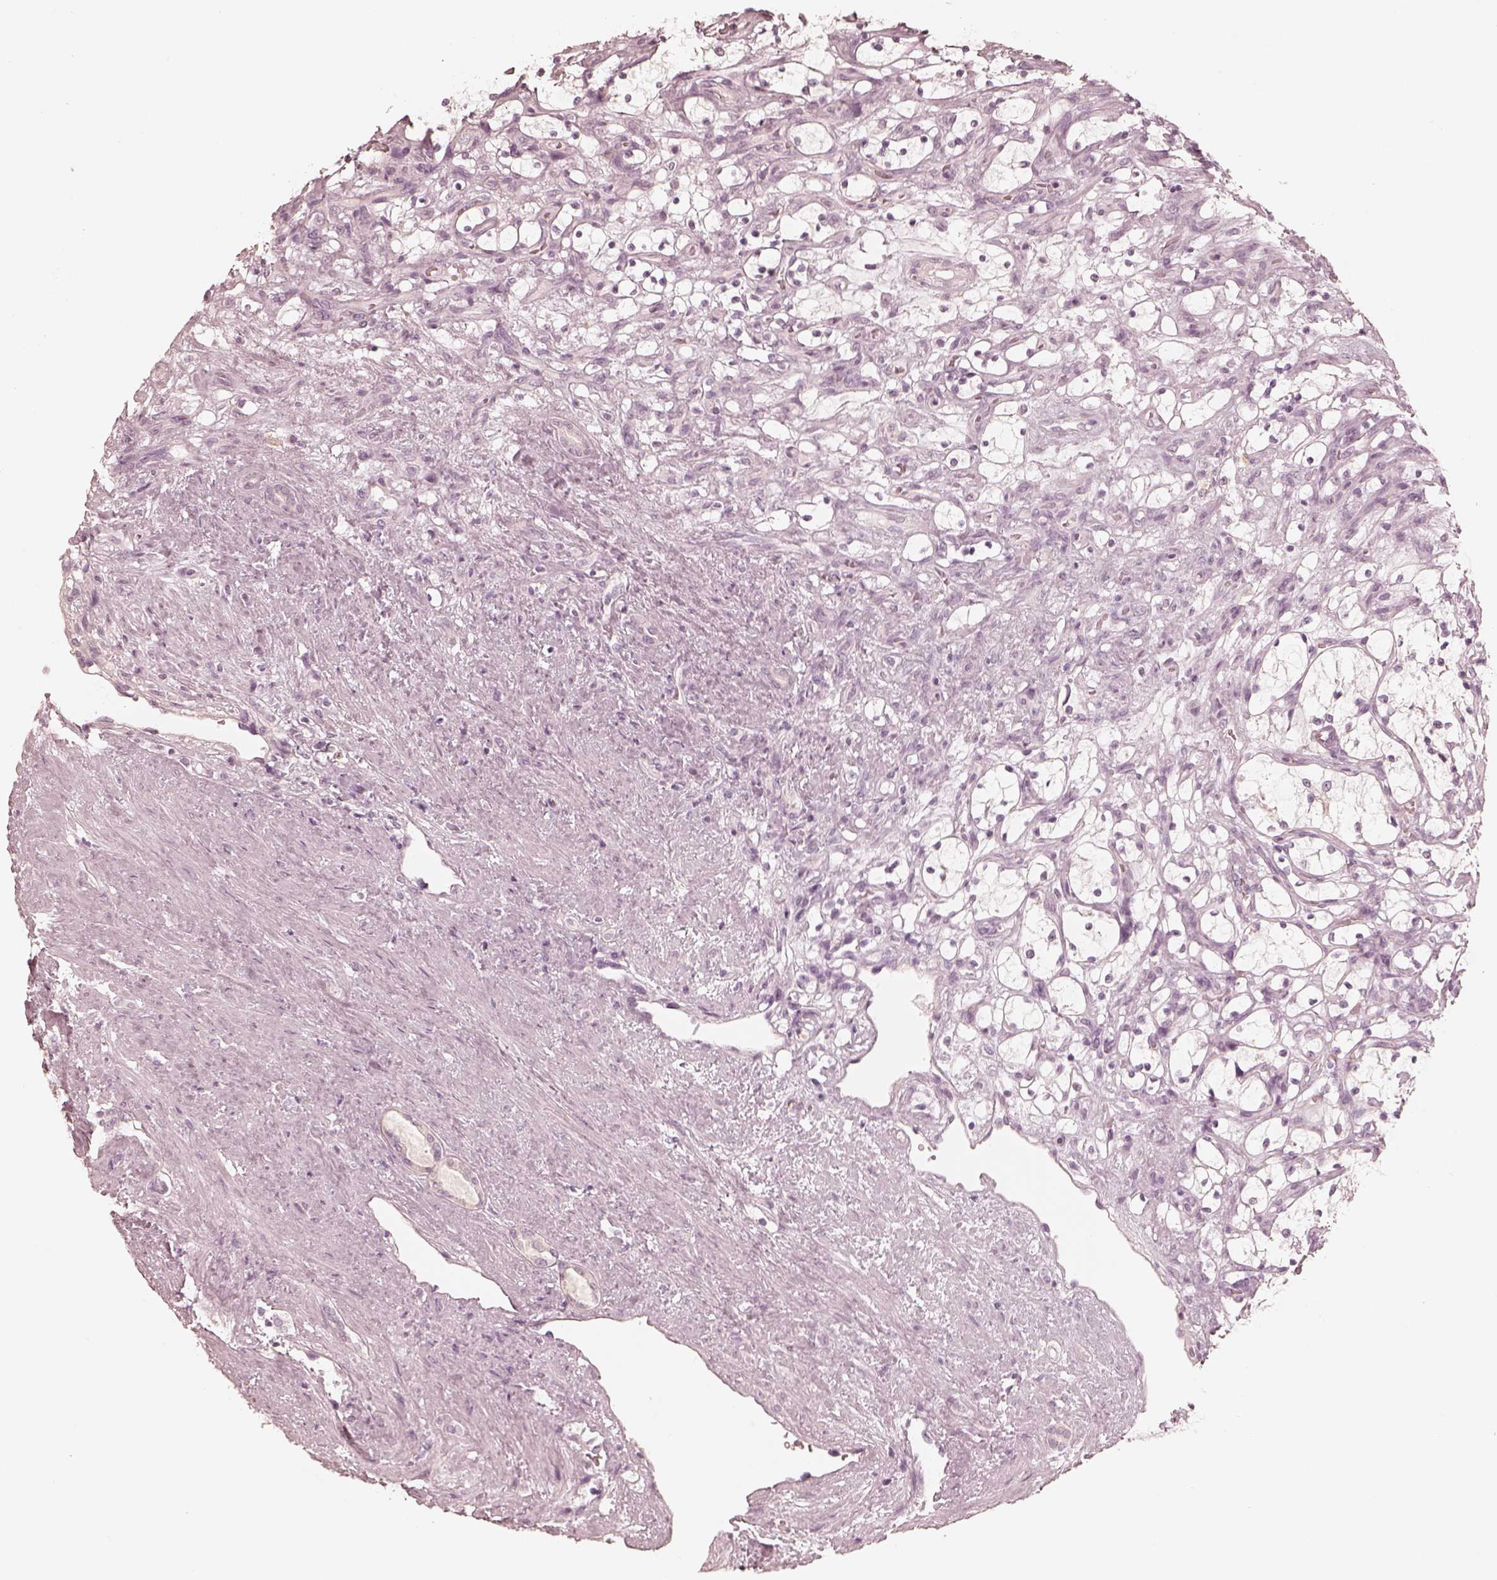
{"staining": {"intensity": "negative", "quantity": "none", "location": "none"}, "tissue": "renal cancer", "cell_type": "Tumor cells", "image_type": "cancer", "snomed": [{"axis": "morphology", "description": "Adenocarcinoma, NOS"}, {"axis": "topography", "description": "Kidney"}], "caption": "This is an immunohistochemistry histopathology image of human renal cancer (adenocarcinoma). There is no staining in tumor cells.", "gene": "CALR3", "patient": {"sex": "female", "age": 69}}